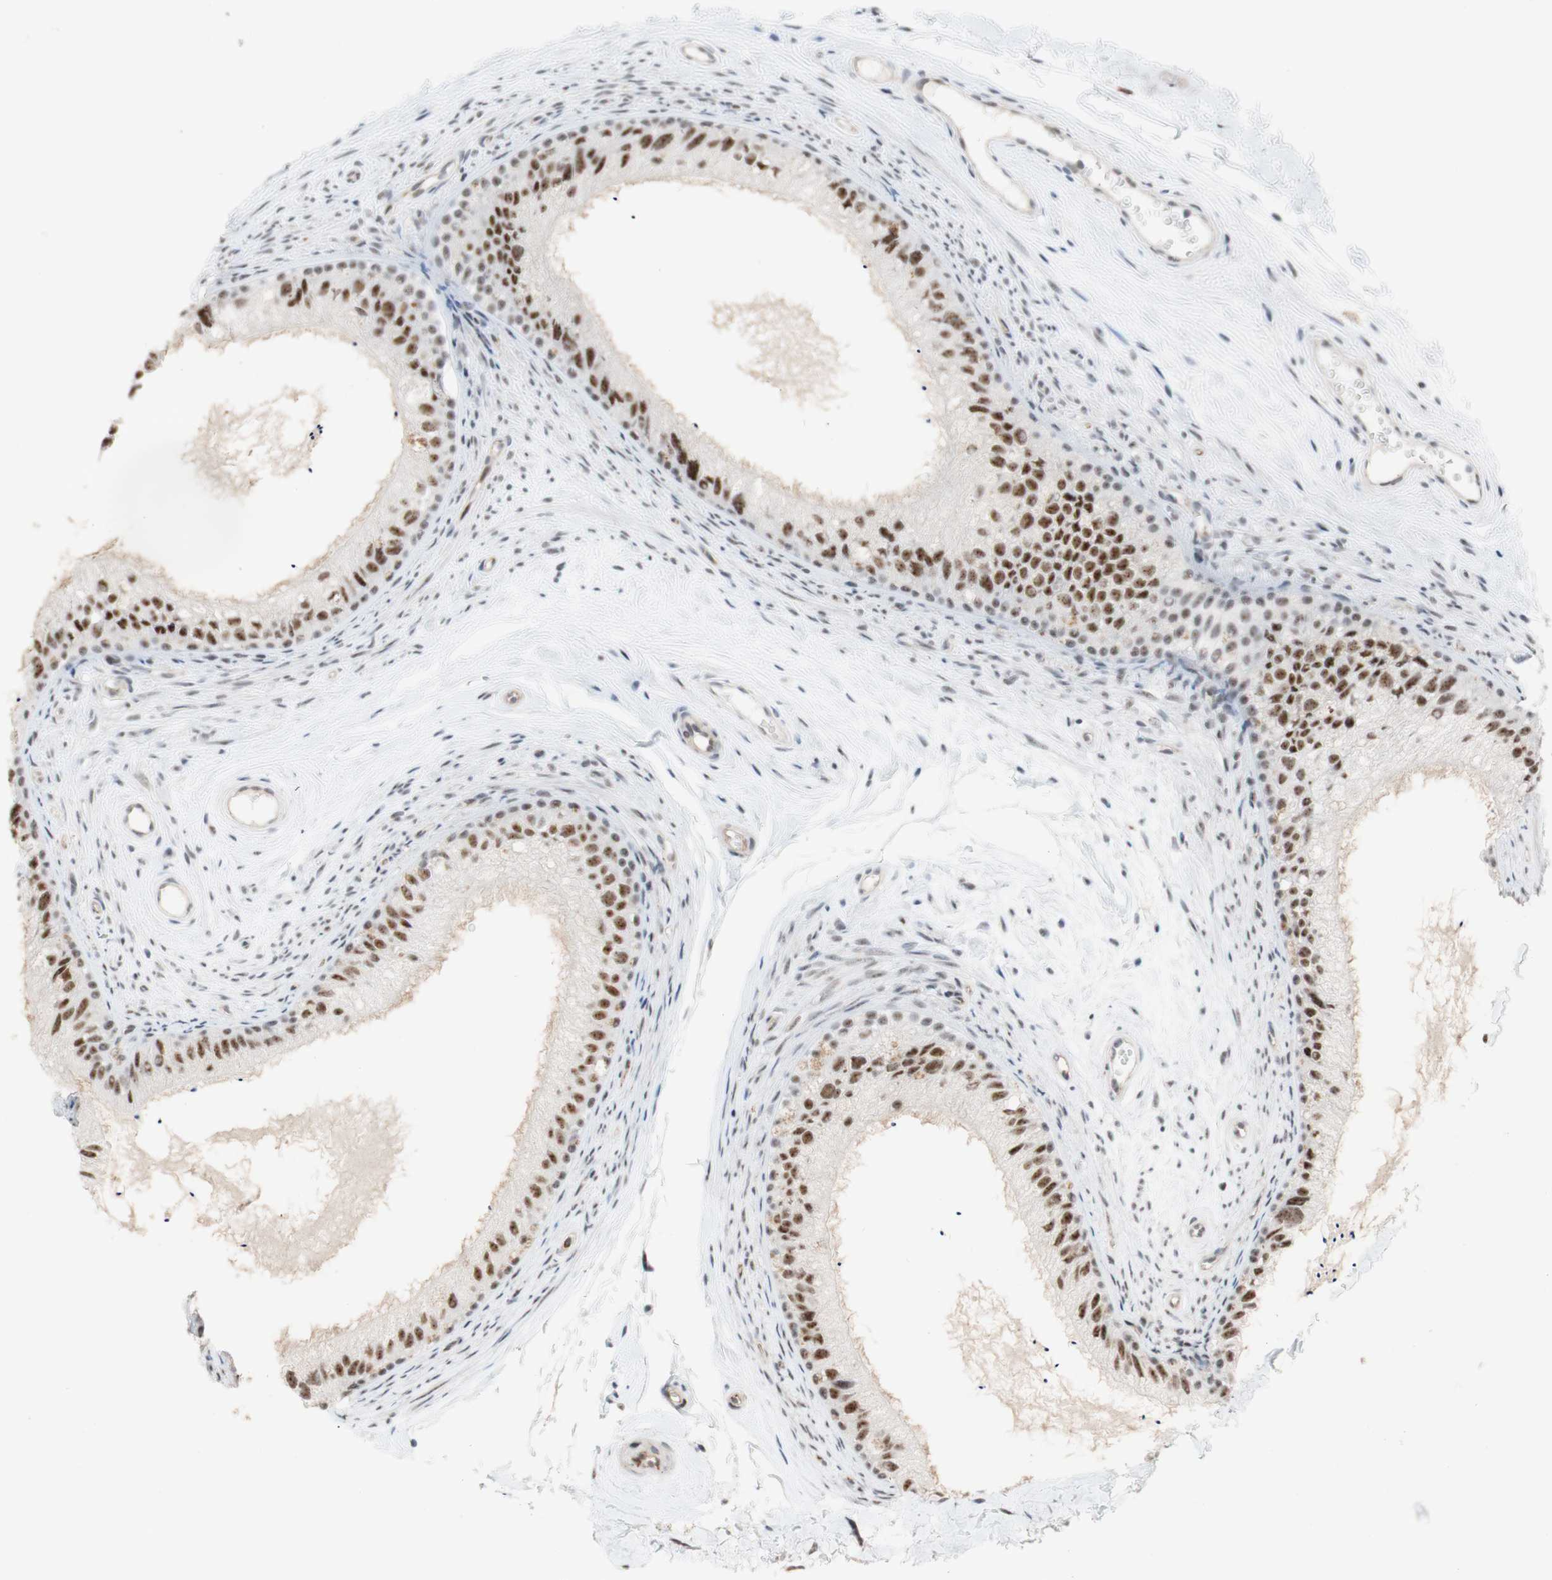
{"staining": {"intensity": "moderate", "quantity": ">75%", "location": "nuclear"}, "tissue": "epididymis", "cell_type": "Glandular cells", "image_type": "normal", "snomed": [{"axis": "morphology", "description": "Normal tissue, NOS"}, {"axis": "topography", "description": "Epididymis"}], "caption": "This image reveals immunohistochemistry staining of unremarkable human epididymis, with medium moderate nuclear expression in approximately >75% of glandular cells.", "gene": "SAP18", "patient": {"sex": "male", "age": 56}}